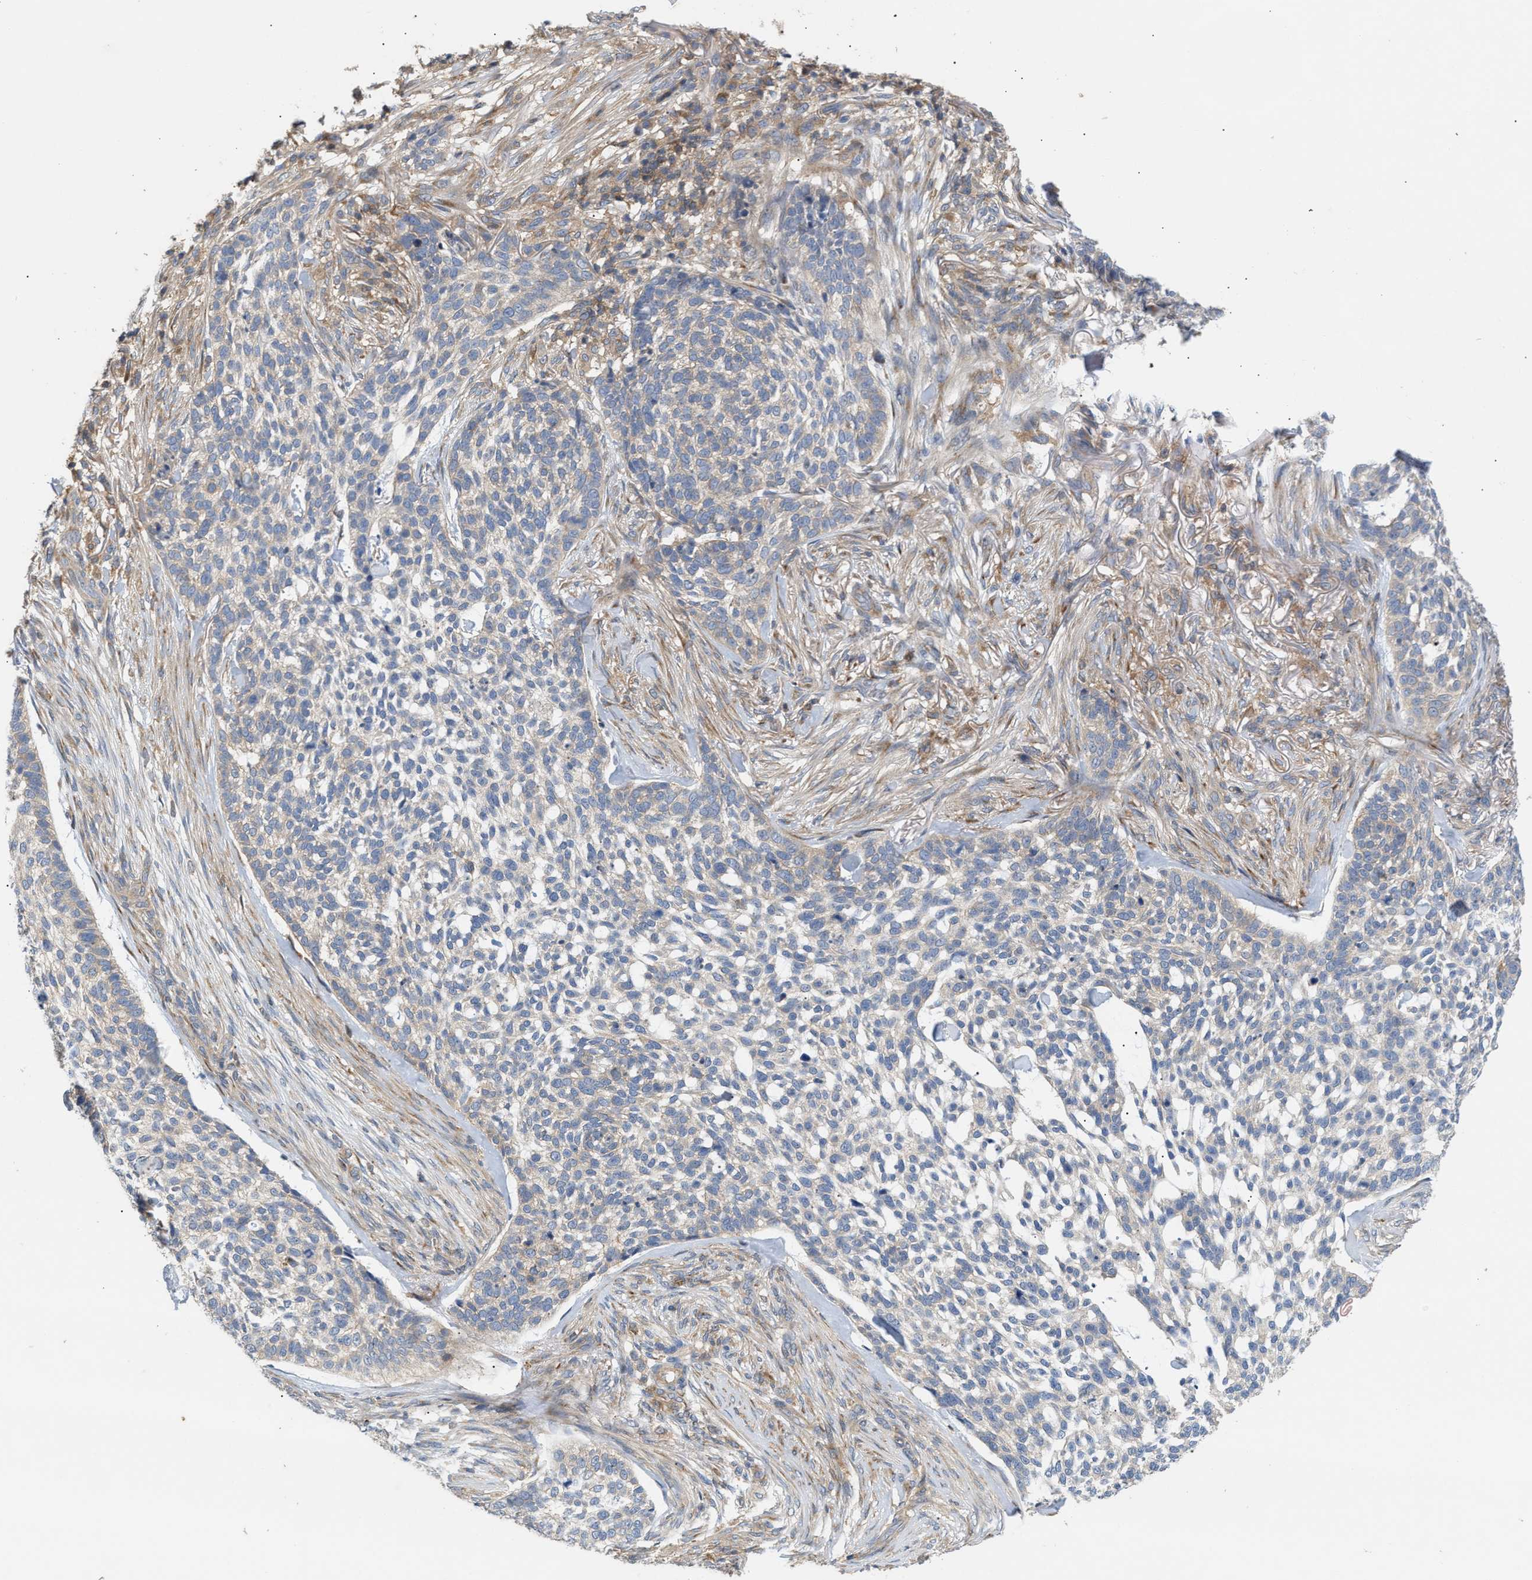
{"staining": {"intensity": "negative", "quantity": "none", "location": "none"}, "tissue": "skin cancer", "cell_type": "Tumor cells", "image_type": "cancer", "snomed": [{"axis": "morphology", "description": "Basal cell carcinoma"}, {"axis": "topography", "description": "Skin"}], "caption": "Skin basal cell carcinoma stained for a protein using IHC reveals no expression tumor cells.", "gene": "DBNL", "patient": {"sex": "female", "age": 64}}